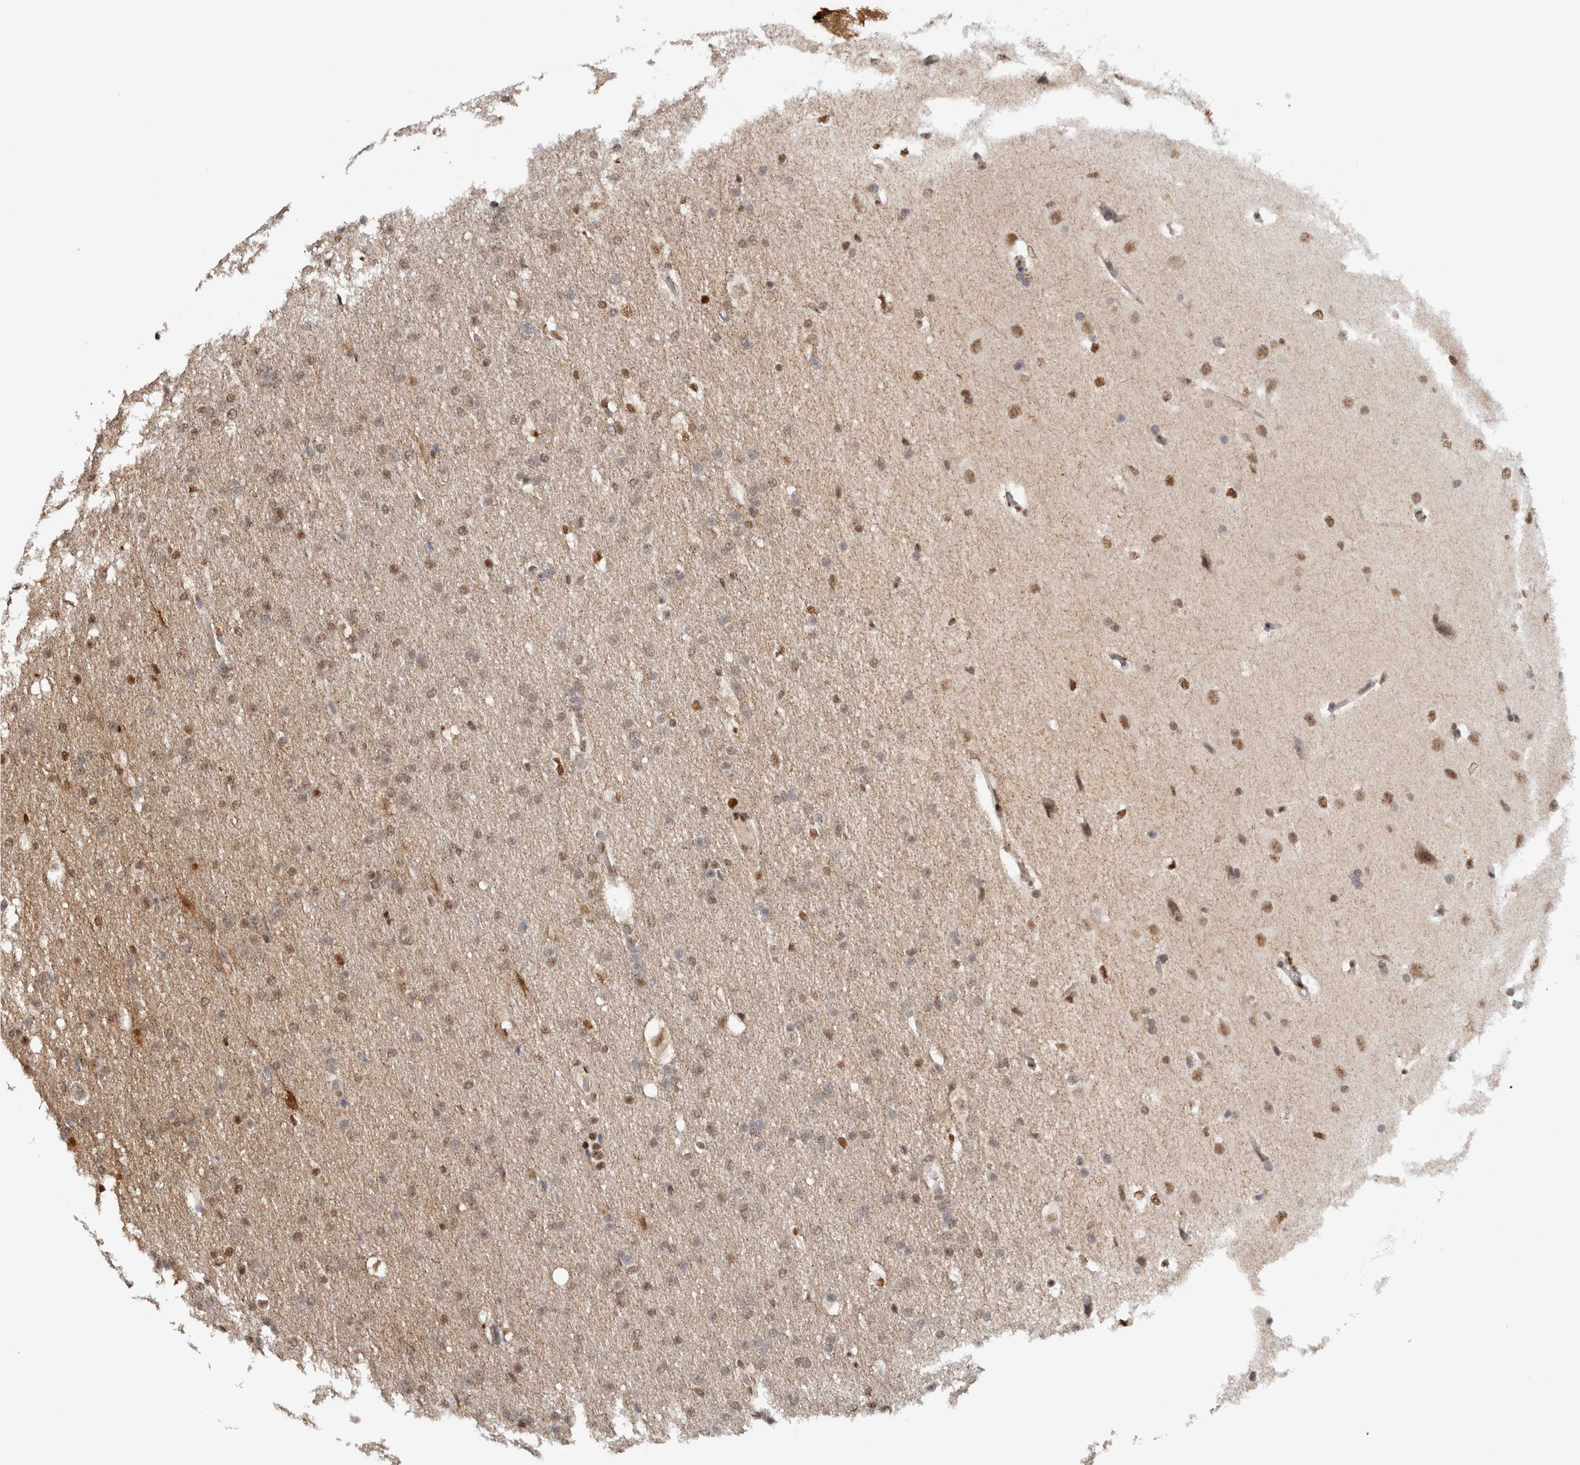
{"staining": {"intensity": "weak", "quantity": "25%-75%", "location": "nuclear"}, "tissue": "glioma", "cell_type": "Tumor cells", "image_type": "cancer", "snomed": [{"axis": "morphology", "description": "Glioma, malignant, Low grade"}, {"axis": "topography", "description": "Brain"}], "caption": "Immunohistochemistry (DAB) staining of malignant glioma (low-grade) reveals weak nuclear protein expression in approximately 25%-75% of tumor cells.", "gene": "RPS6KA2", "patient": {"sex": "female", "age": 37}}